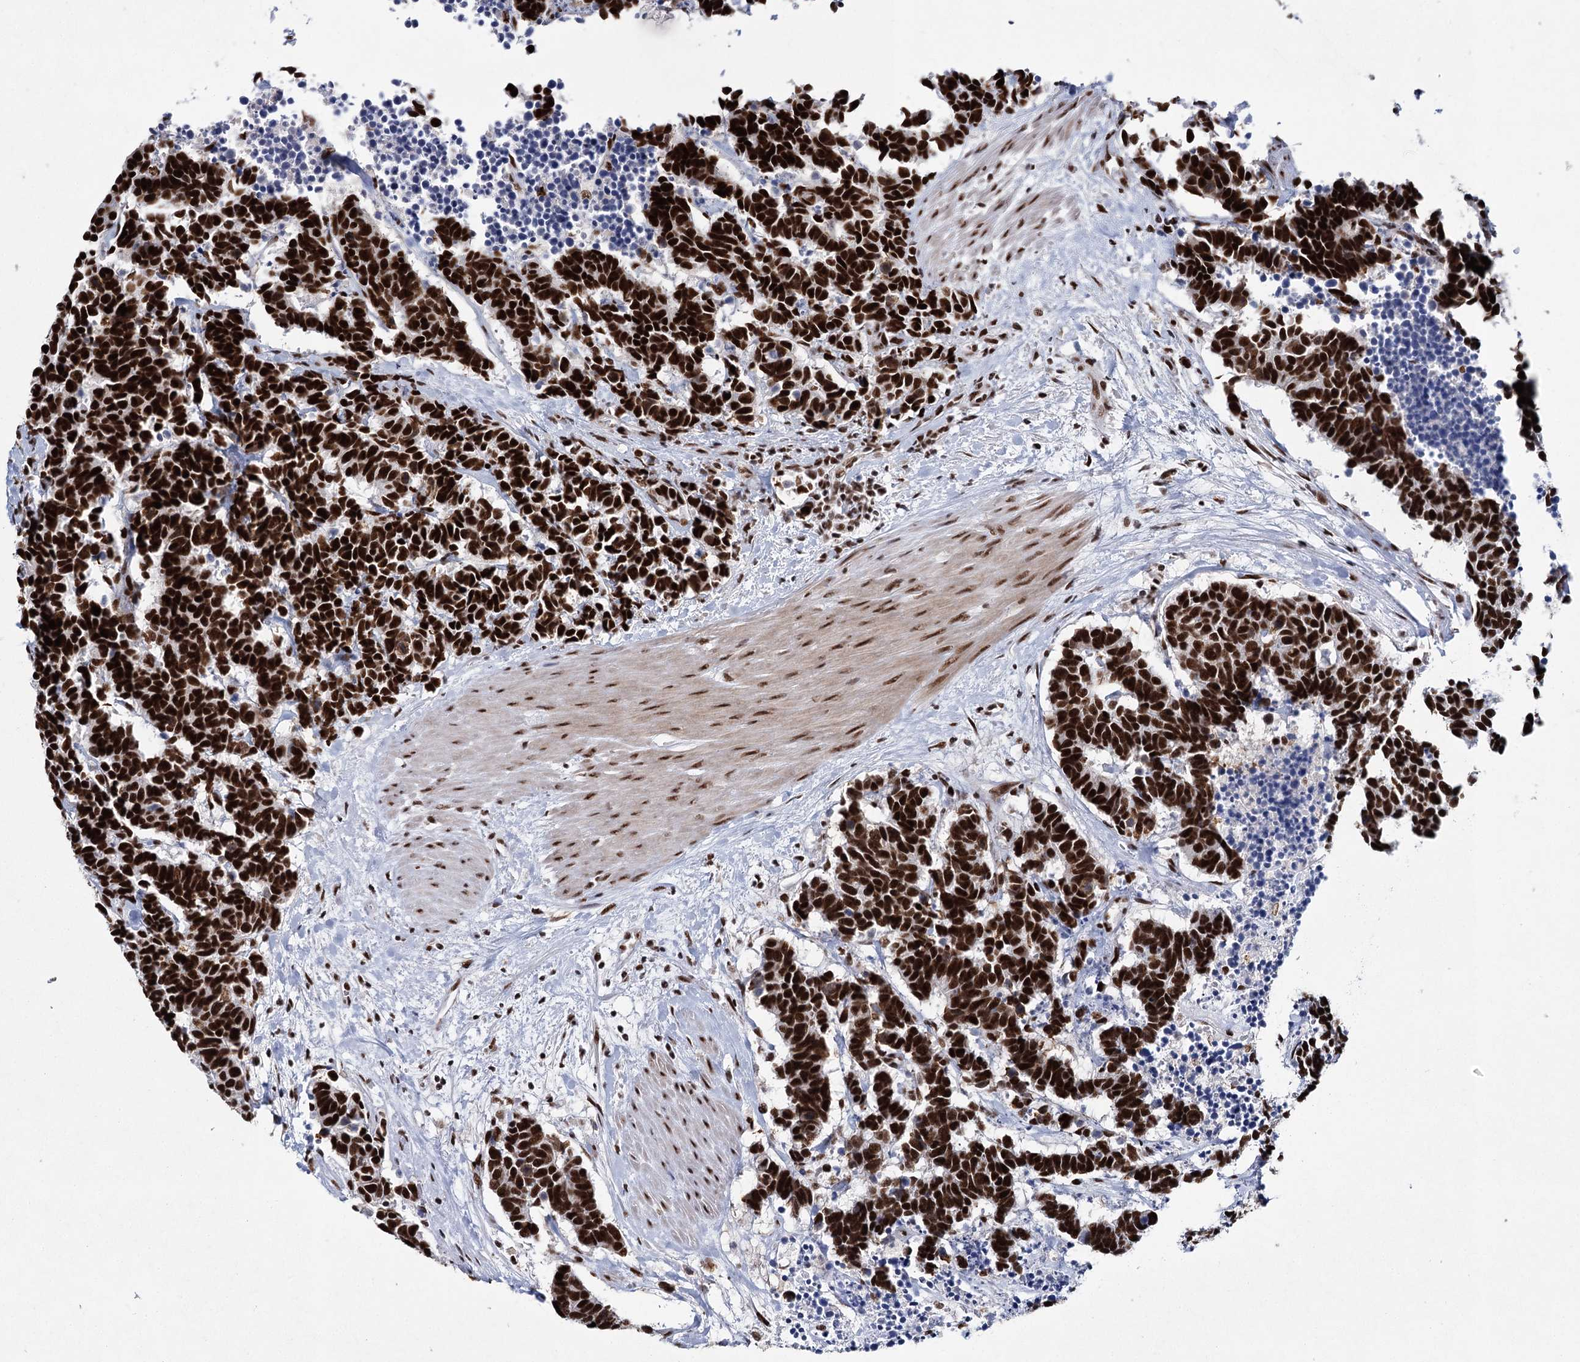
{"staining": {"intensity": "strong", "quantity": ">75%", "location": "nuclear"}, "tissue": "carcinoid", "cell_type": "Tumor cells", "image_type": "cancer", "snomed": [{"axis": "morphology", "description": "Carcinoma, NOS"}, {"axis": "morphology", "description": "Carcinoid, malignant, NOS"}, {"axis": "topography", "description": "Urinary bladder"}], "caption": "Protein staining by immunohistochemistry demonstrates strong nuclear staining in about >75% of tumor cells in carcinoid.", "gene": "SCAF8", "patient": {"sex": "male", "age": 57}}